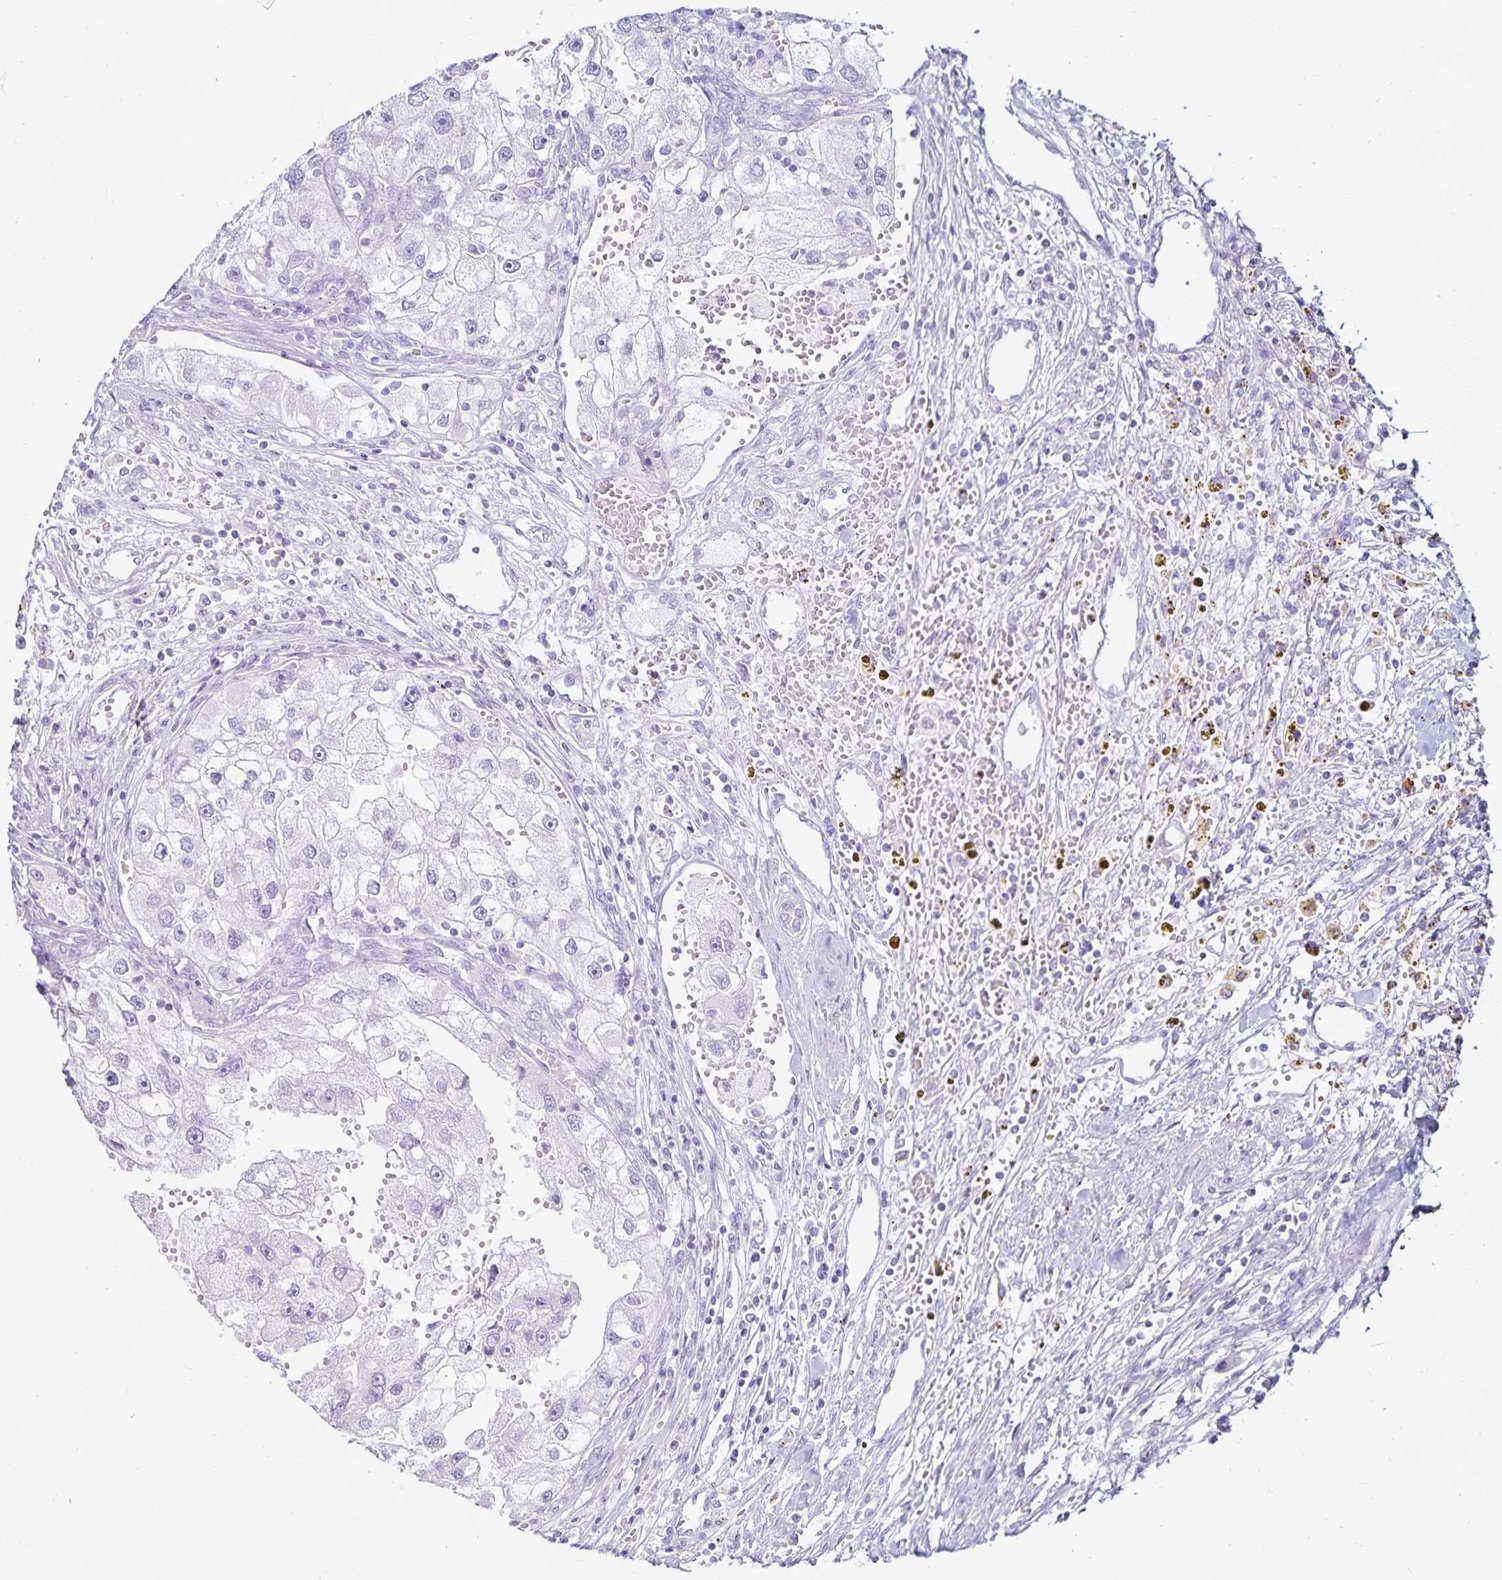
{"staining": {"intensity": "negative", "quantity": "none", "location": "none"}, "tissue": "renal cancer", "cell_type": "Tumor cells", "image_type": "cancer", "snomed": [{"axis": "morphology", "description": "Adenocarcinoma, NOS"}, {"axis": "topography", "description": "Kidney"}], "caption": "There is no significant positivity in tumor cells of adenocarcinoma (renal).", "gene": "GP2", "patient": {"sex": "male", "age": 63}}